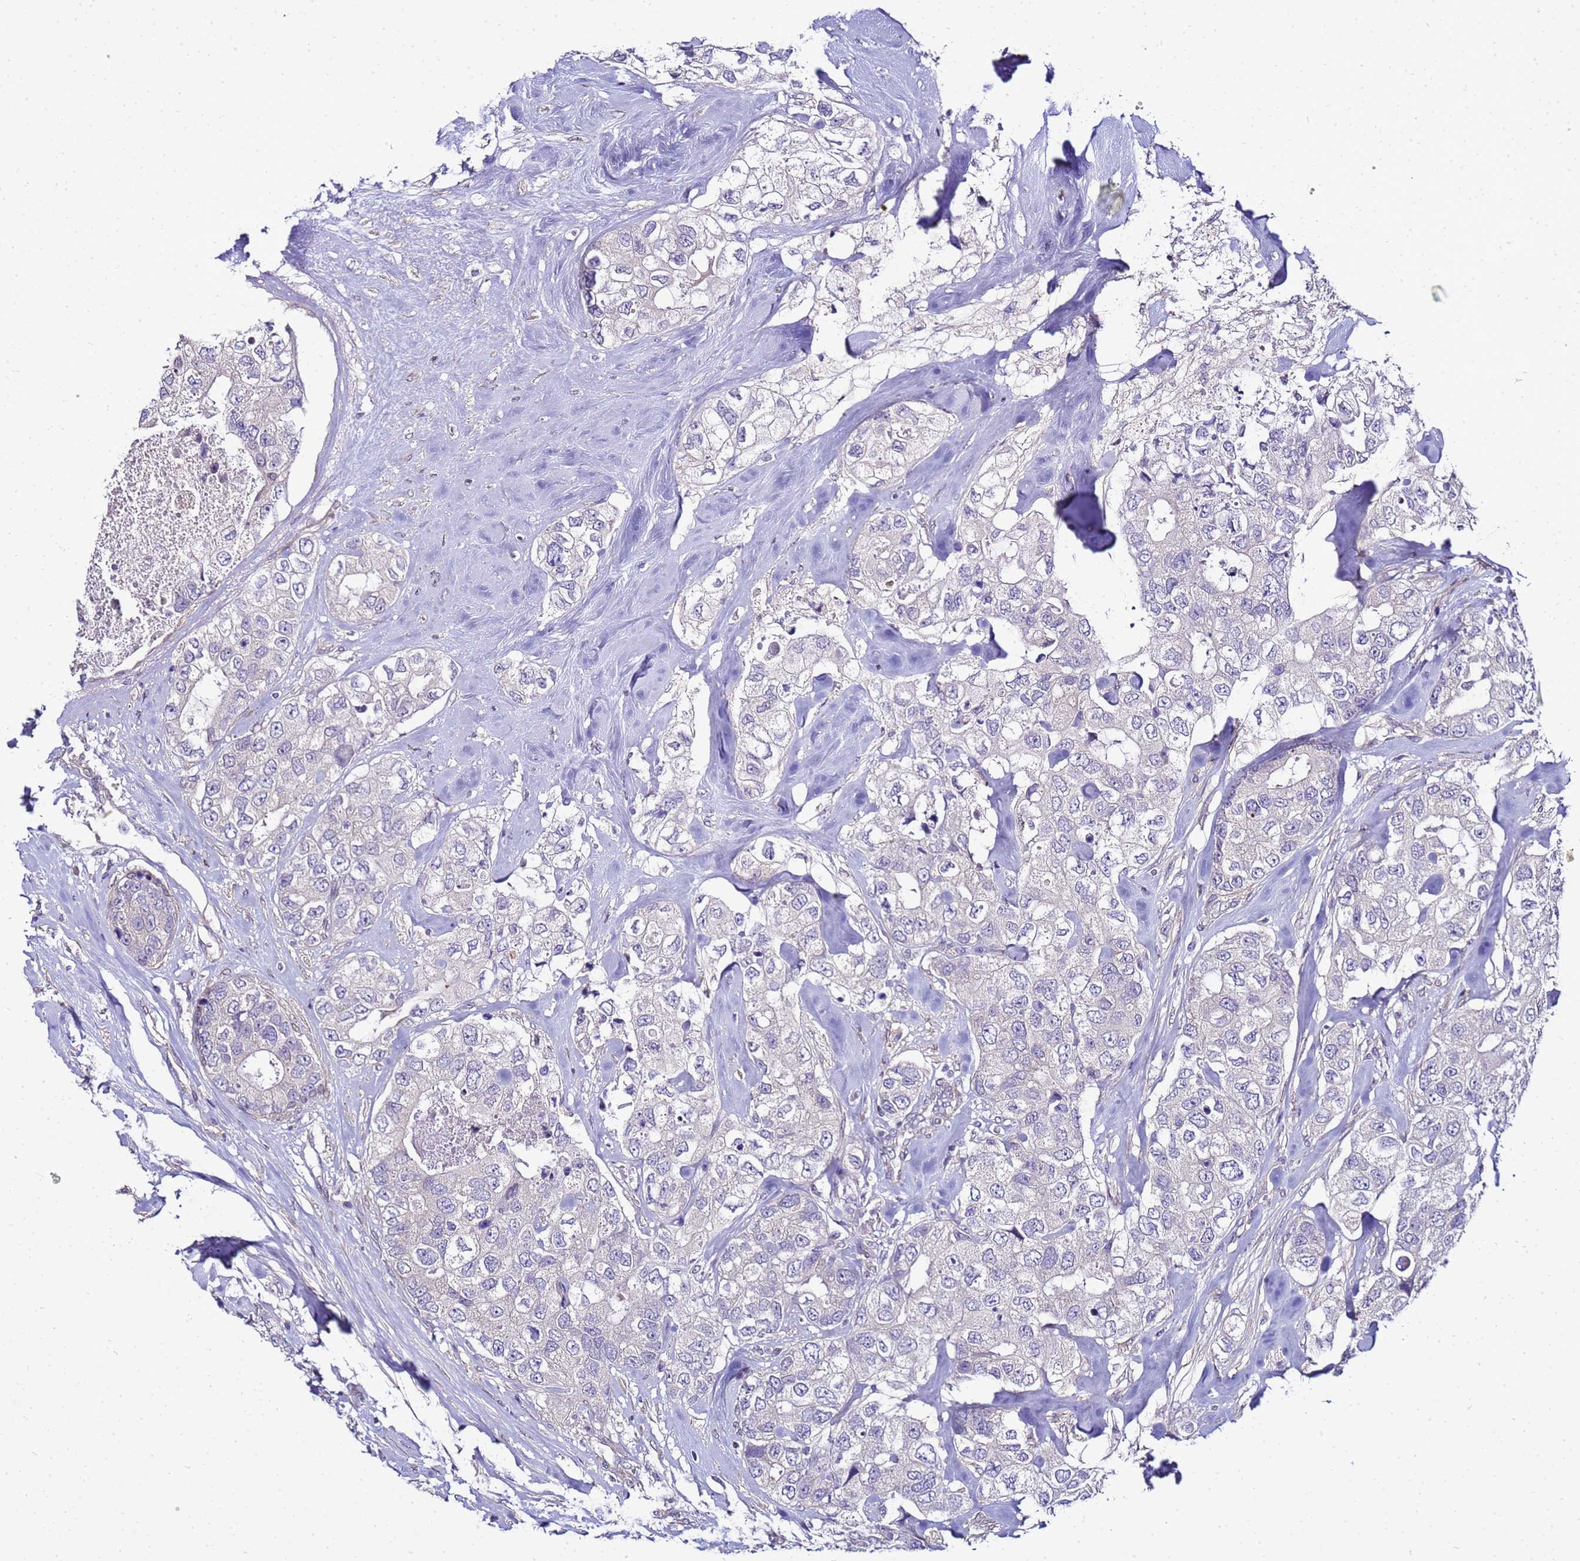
{"staining": {"intensity": "negative", "quantity": "none", "location": "none"}, "tissue": "breast cancer", "cell_type": "Tumor cells", "image_type": "cancer", "snomed": [{"axis": "morphology", "description": "Duct carcinoma"}, {"axis": "topography", "description": "Breast"}], "caption": "Protein analysis of invasive ductal carcinoma (breast) displays no significant positivity in tumor cells.", "gene": "FAM166B", "patient": {"sex": "female", "age": 62}}